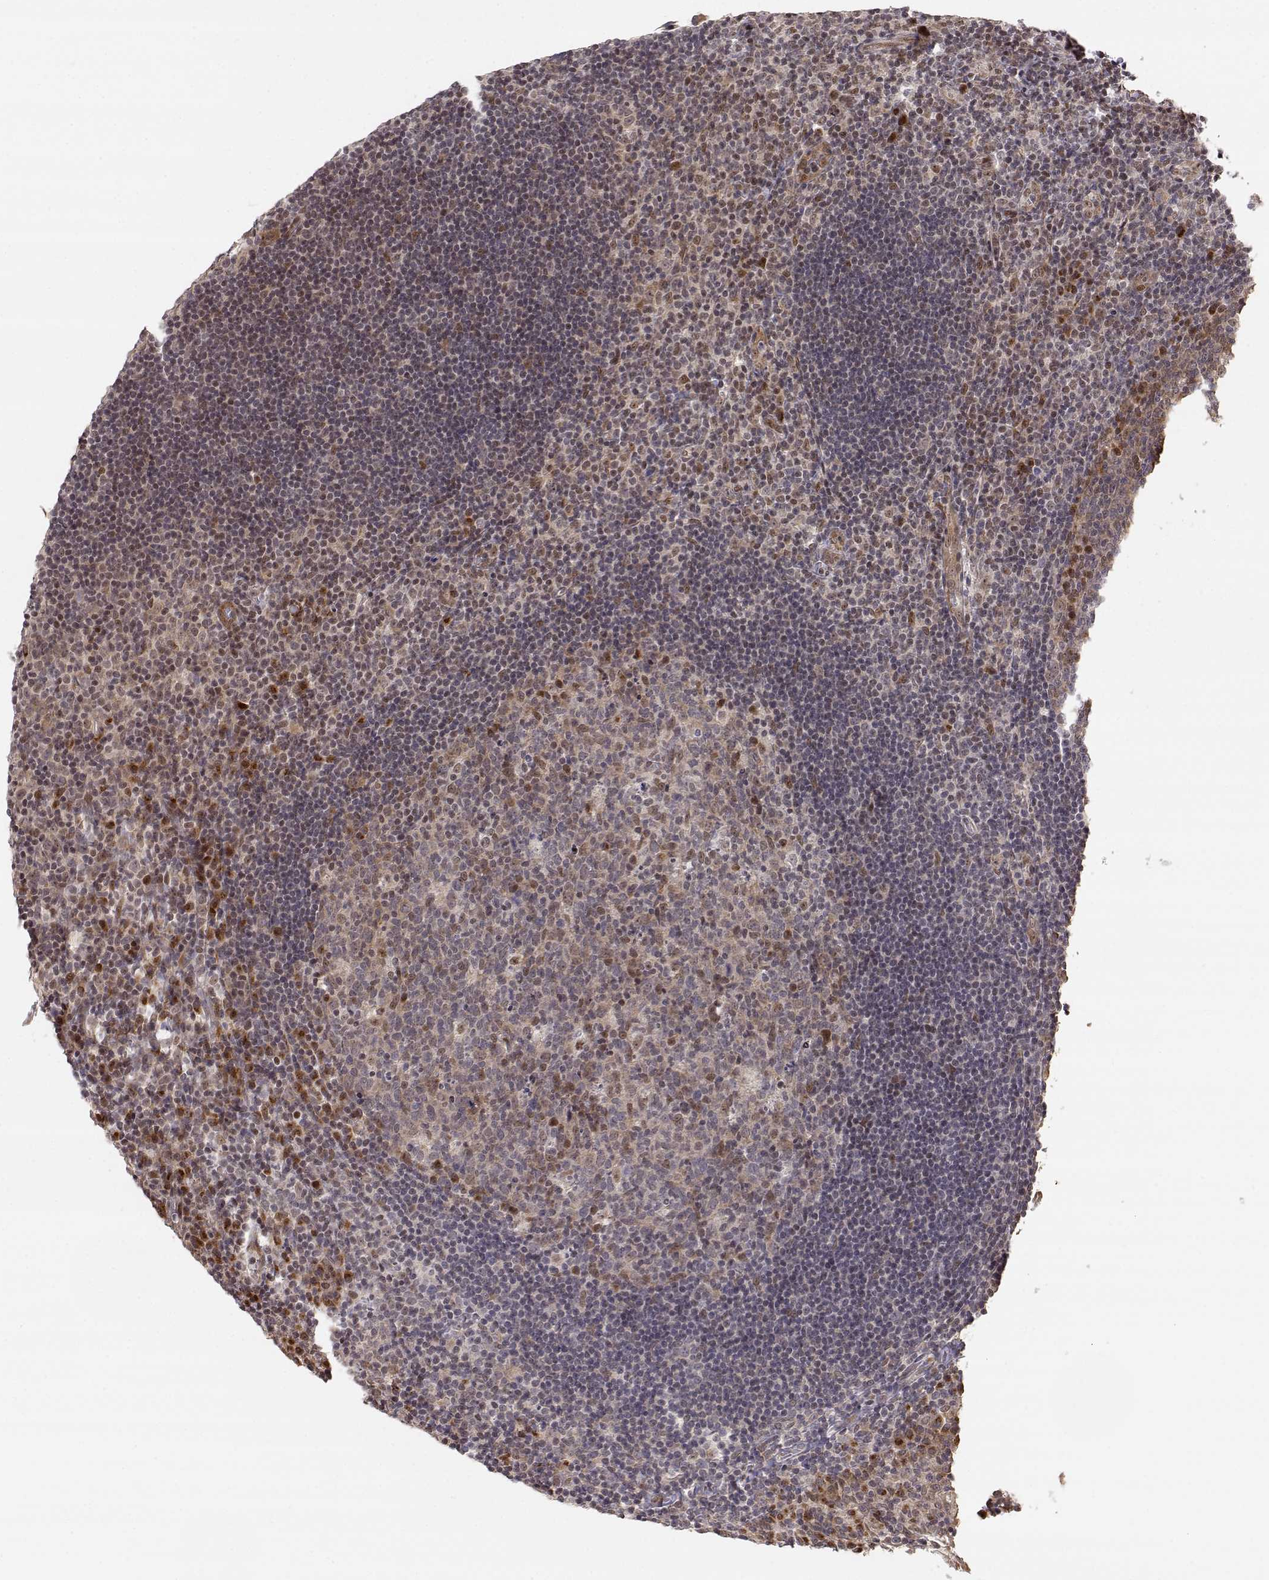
{"staining": {"intensity": "strong", "quantity": "<25%", "location": "cytoplasmic/membranous,nuclear"}, "tissue": "tonsil", "cell_type": "Germinal center cells", "image_type": "normal", "snomed": [{"axis": "morphology", "description": "Normal tissue, NOS"}, {"axis": "topography", "description": "Tonsil"}], "caption": "Immunohistochemistry staining of normal tonsil, which reveals medium levels of strong cytoplasmic/membranous,nuclear expression in about <25% of germinal center cells indicating strong cytoplasmic/membranous,nuclear protein staining. The staining was performed using DAB (3,3'-diaminobenzidine) (brown) for protein detection and nuclei were counterstained in hematoxylin (blue).", "gene": "BRCA1", "patient": {"sex": "male", "age": 17}}